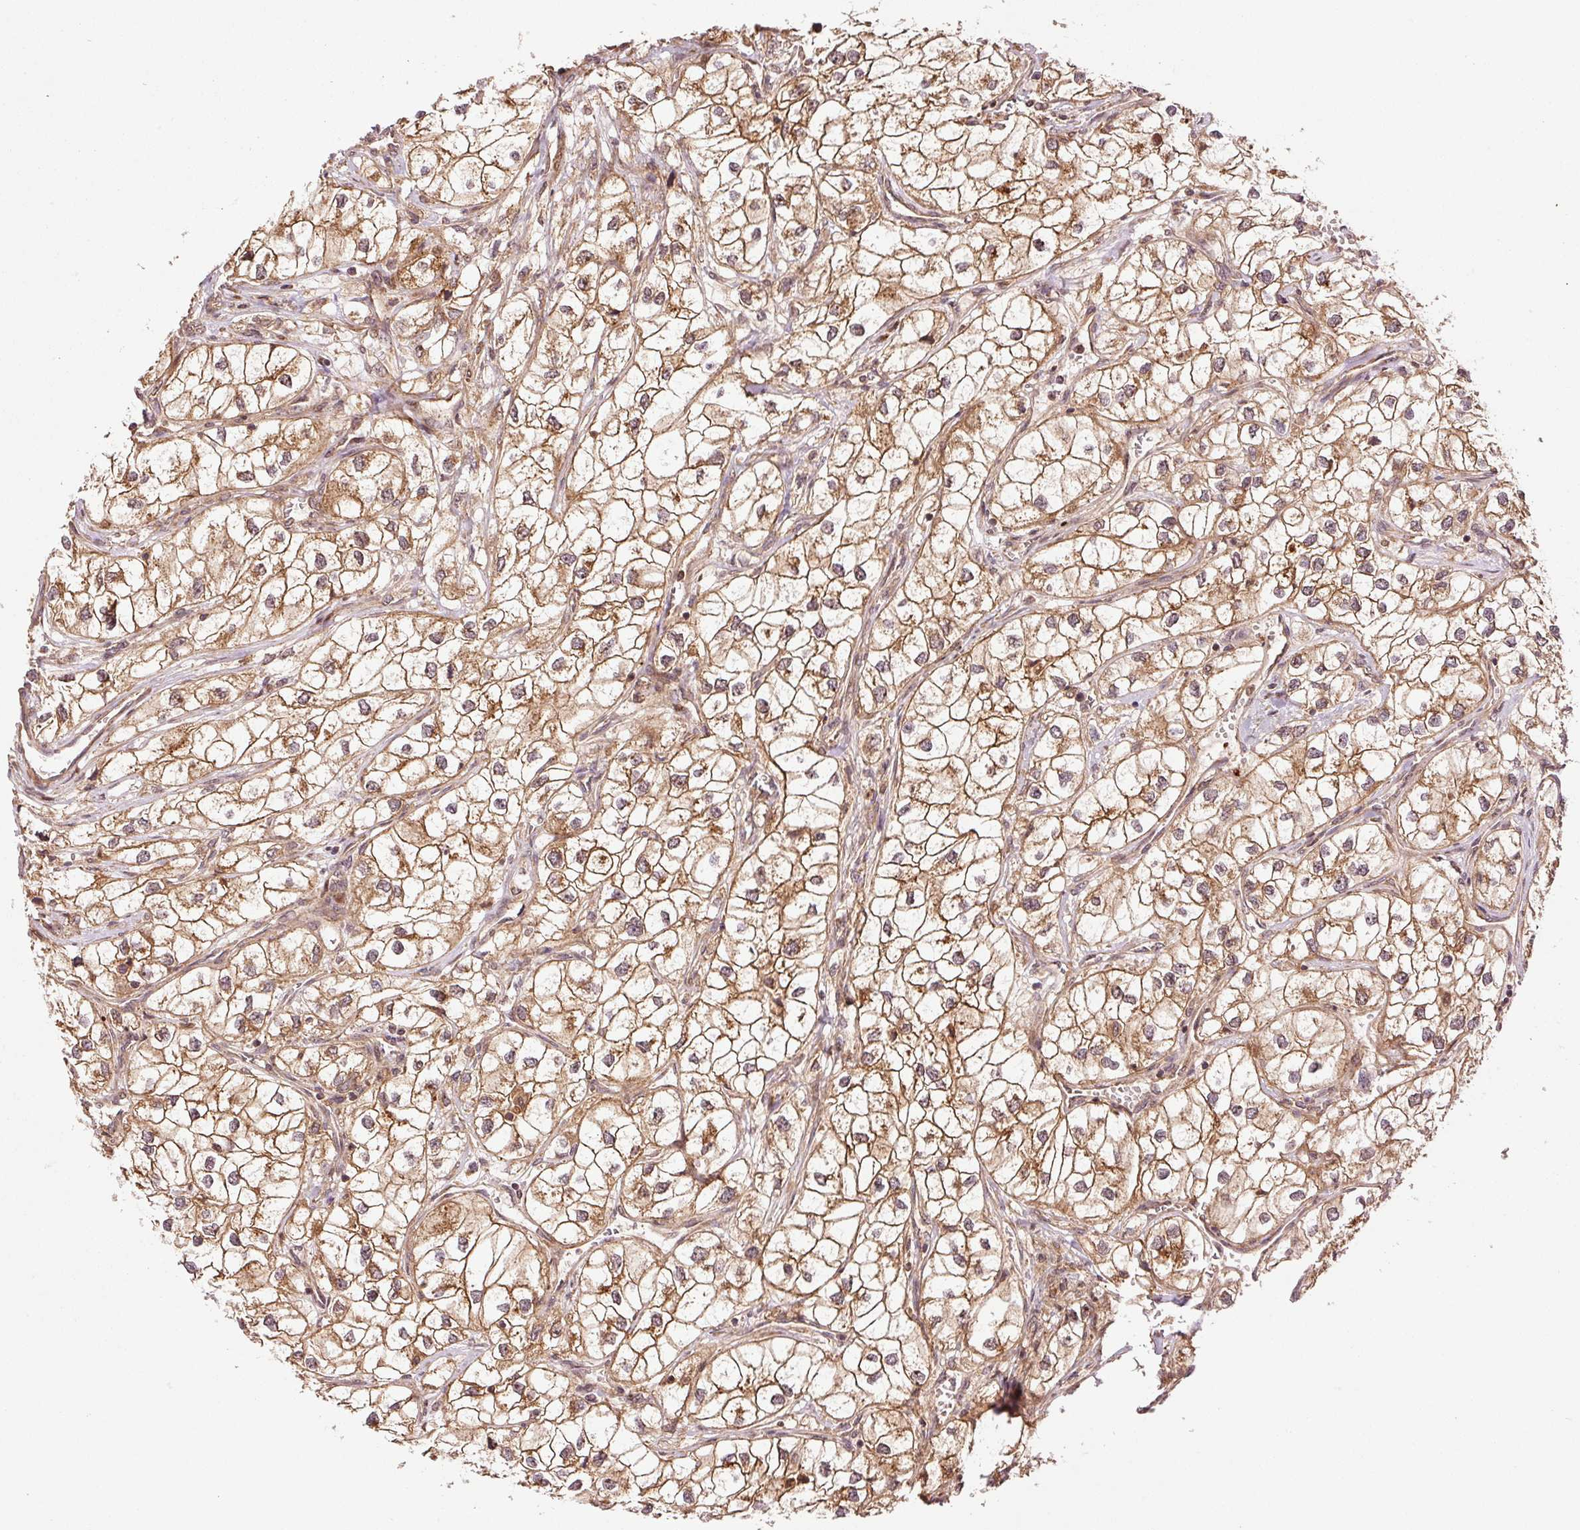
{"staining": {"intensity": "moderate", "quantity": ">75%", "location": "cytoplasmic/membranous"}, "tissue": "renal cancer", "cell_type": "Tumor cells", "image_type": "cancer", "snomed": [{"axis": "morphology", "description": "Adenocarcinoma, NOS"}, {"axis": "topography", "description": "Kidney"}], "caption": "A photomicrograph showing moderate cytoplasmic/membranous staining in about >75% of tumor cells in renal adenocarcinoma, as visualized by brown immunohistochemical staining.", "gene": "OXER1", "patient": {"sex": "male", "age": 59}}